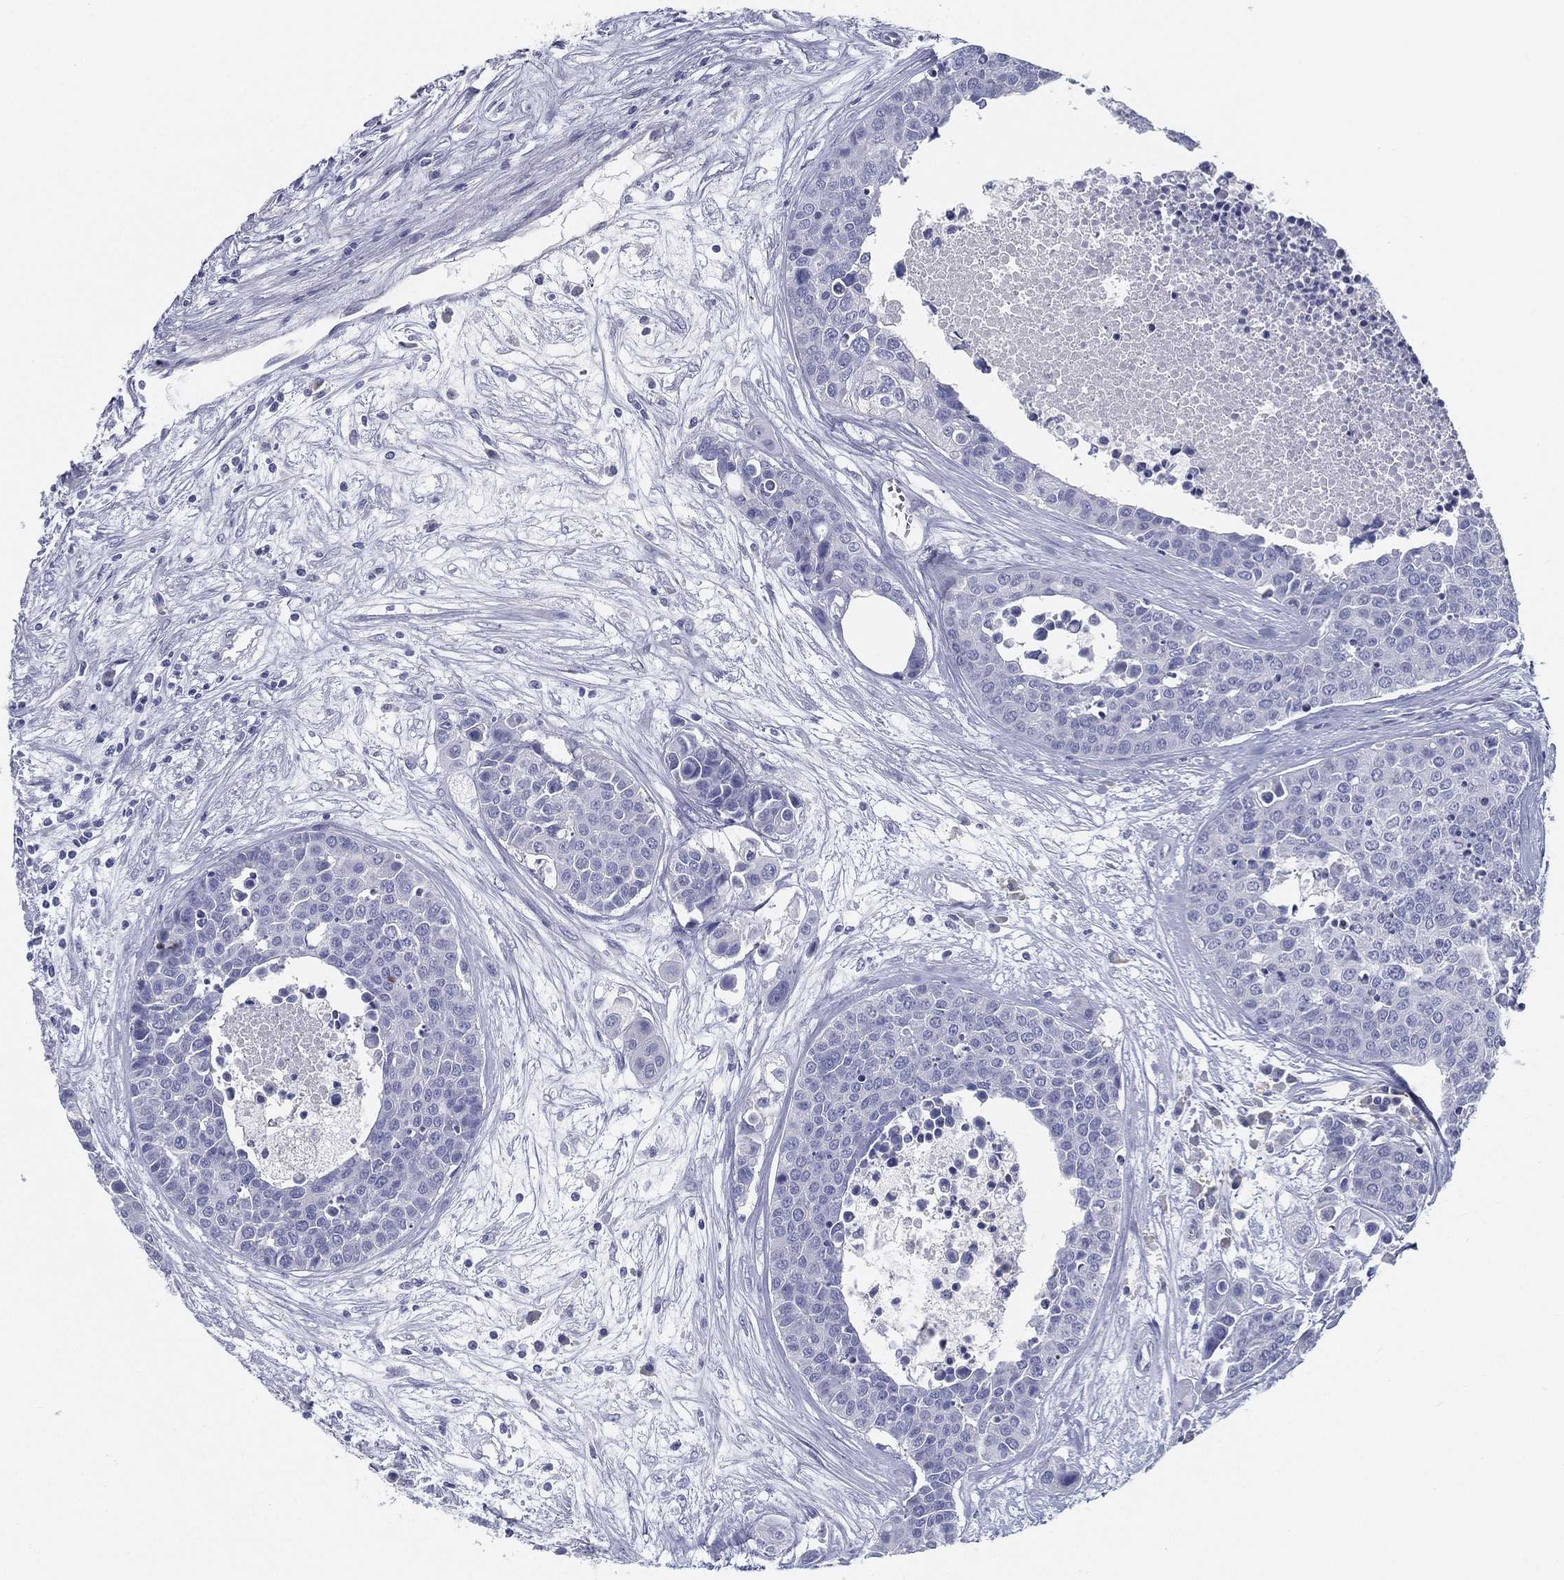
{"staining": {"intensity": "negative", "quantity": "none", "location": "none"}, "tissue": "carcinoid", "cell_type": "Tumor cells", "image_type": "cancer", "snomed": [{"axis": "morphology", "description": "Carcinoid, malignant, NOS"}, {"axis": "topography", "description": "Colon"}], "caption": "IHC micrograph of neoplastic tissue: malignant carcinoid stained with DAB reveals no significant protein expression in tumor cells.", "gene": "STS", "patient": {"sex": "male", "age": 81}}